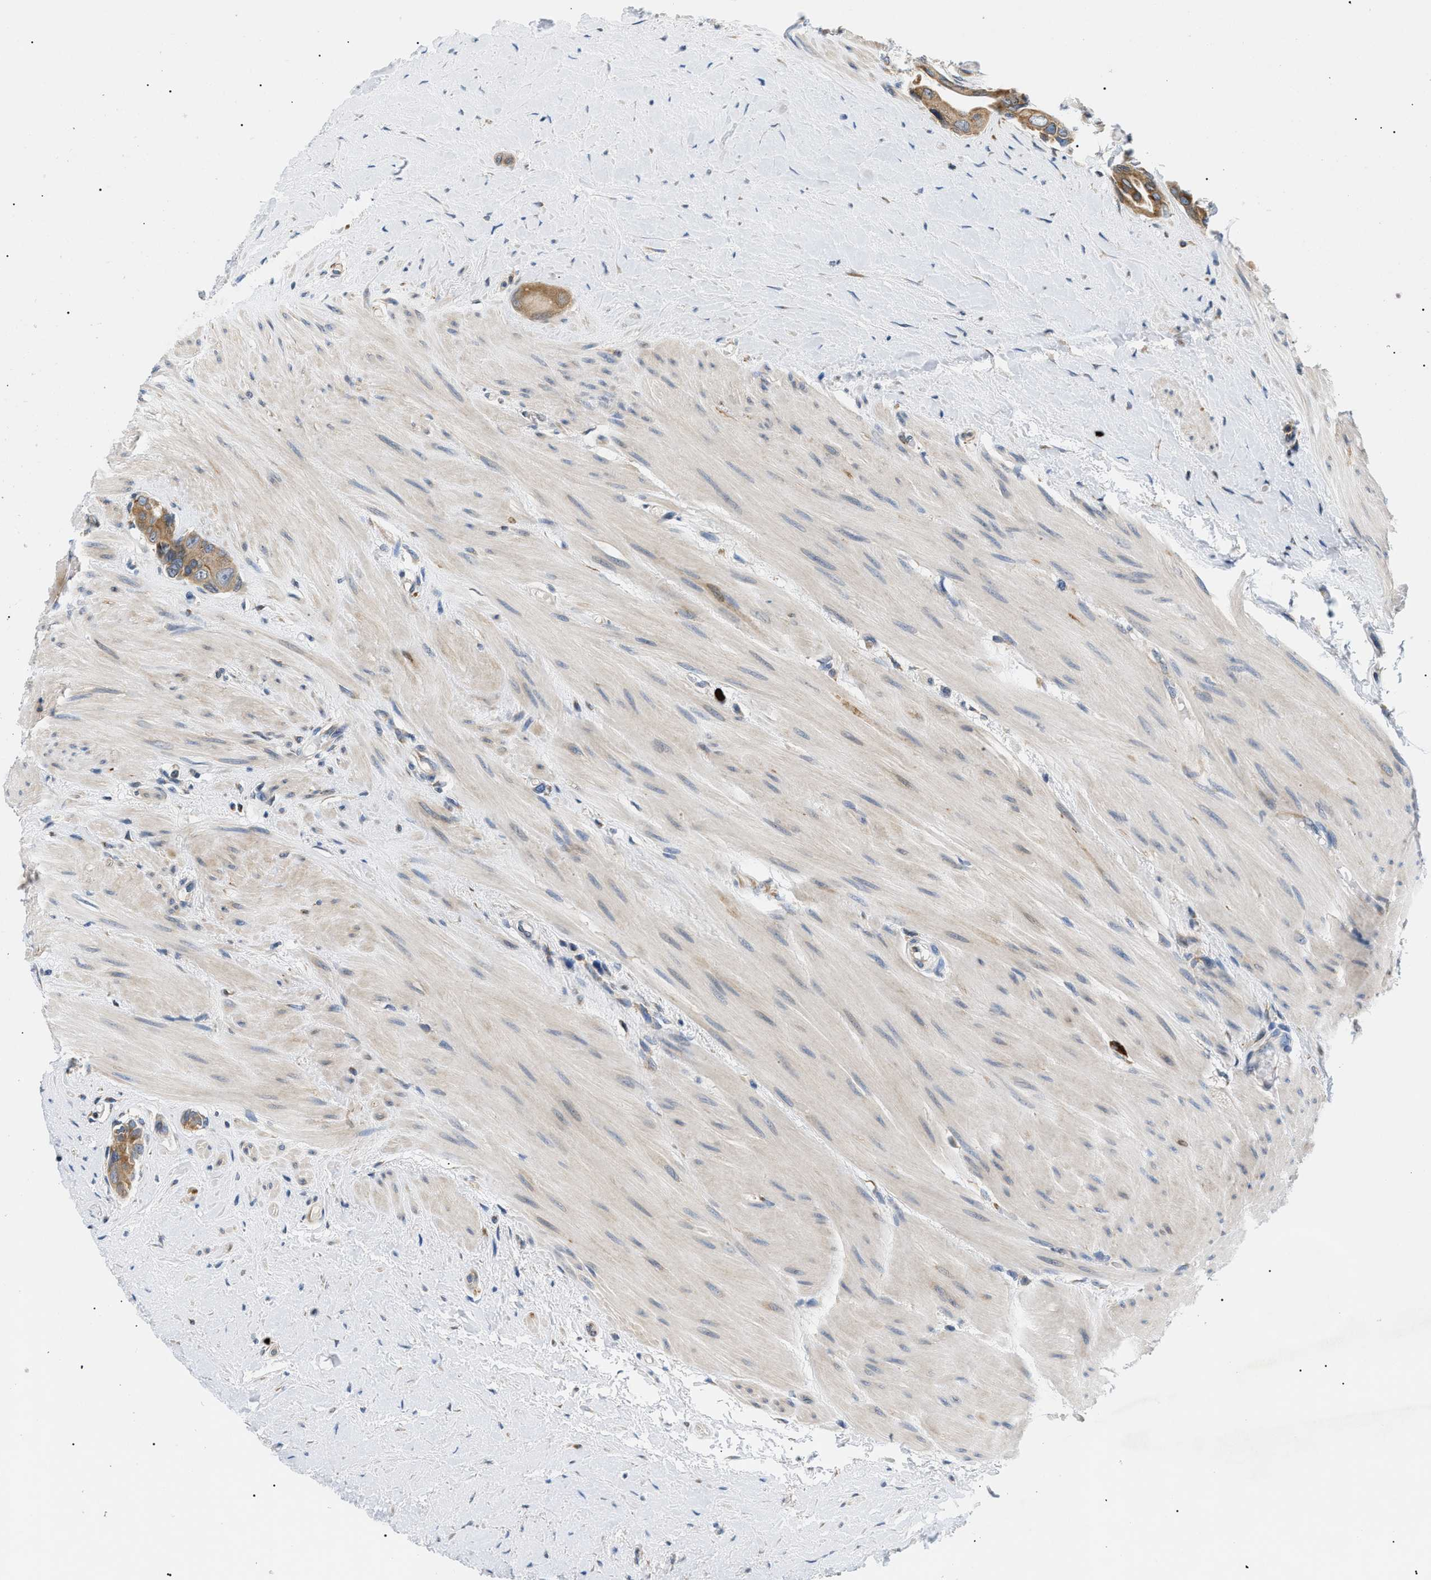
{"staining": {"intensity": "moderate", "quantity": ">75%", "location": "cytoplasmic/membranous"}, "tissue": "colorectal cancer", "cell_type": "Tumor cells", "image_type": "cancer", "snomed": [{"axis": "morphology", "description": "Adenocarcinoma, NOS"}, {"axis": "topography", "description": "Rectum"}], "caption": "A brown stain labels moderate cytoplasmic/membranous expression of a protein in colorectal cancer tumor cells.", "gene": "DERL1", "patient": {"sex": "male", "age": 51}}